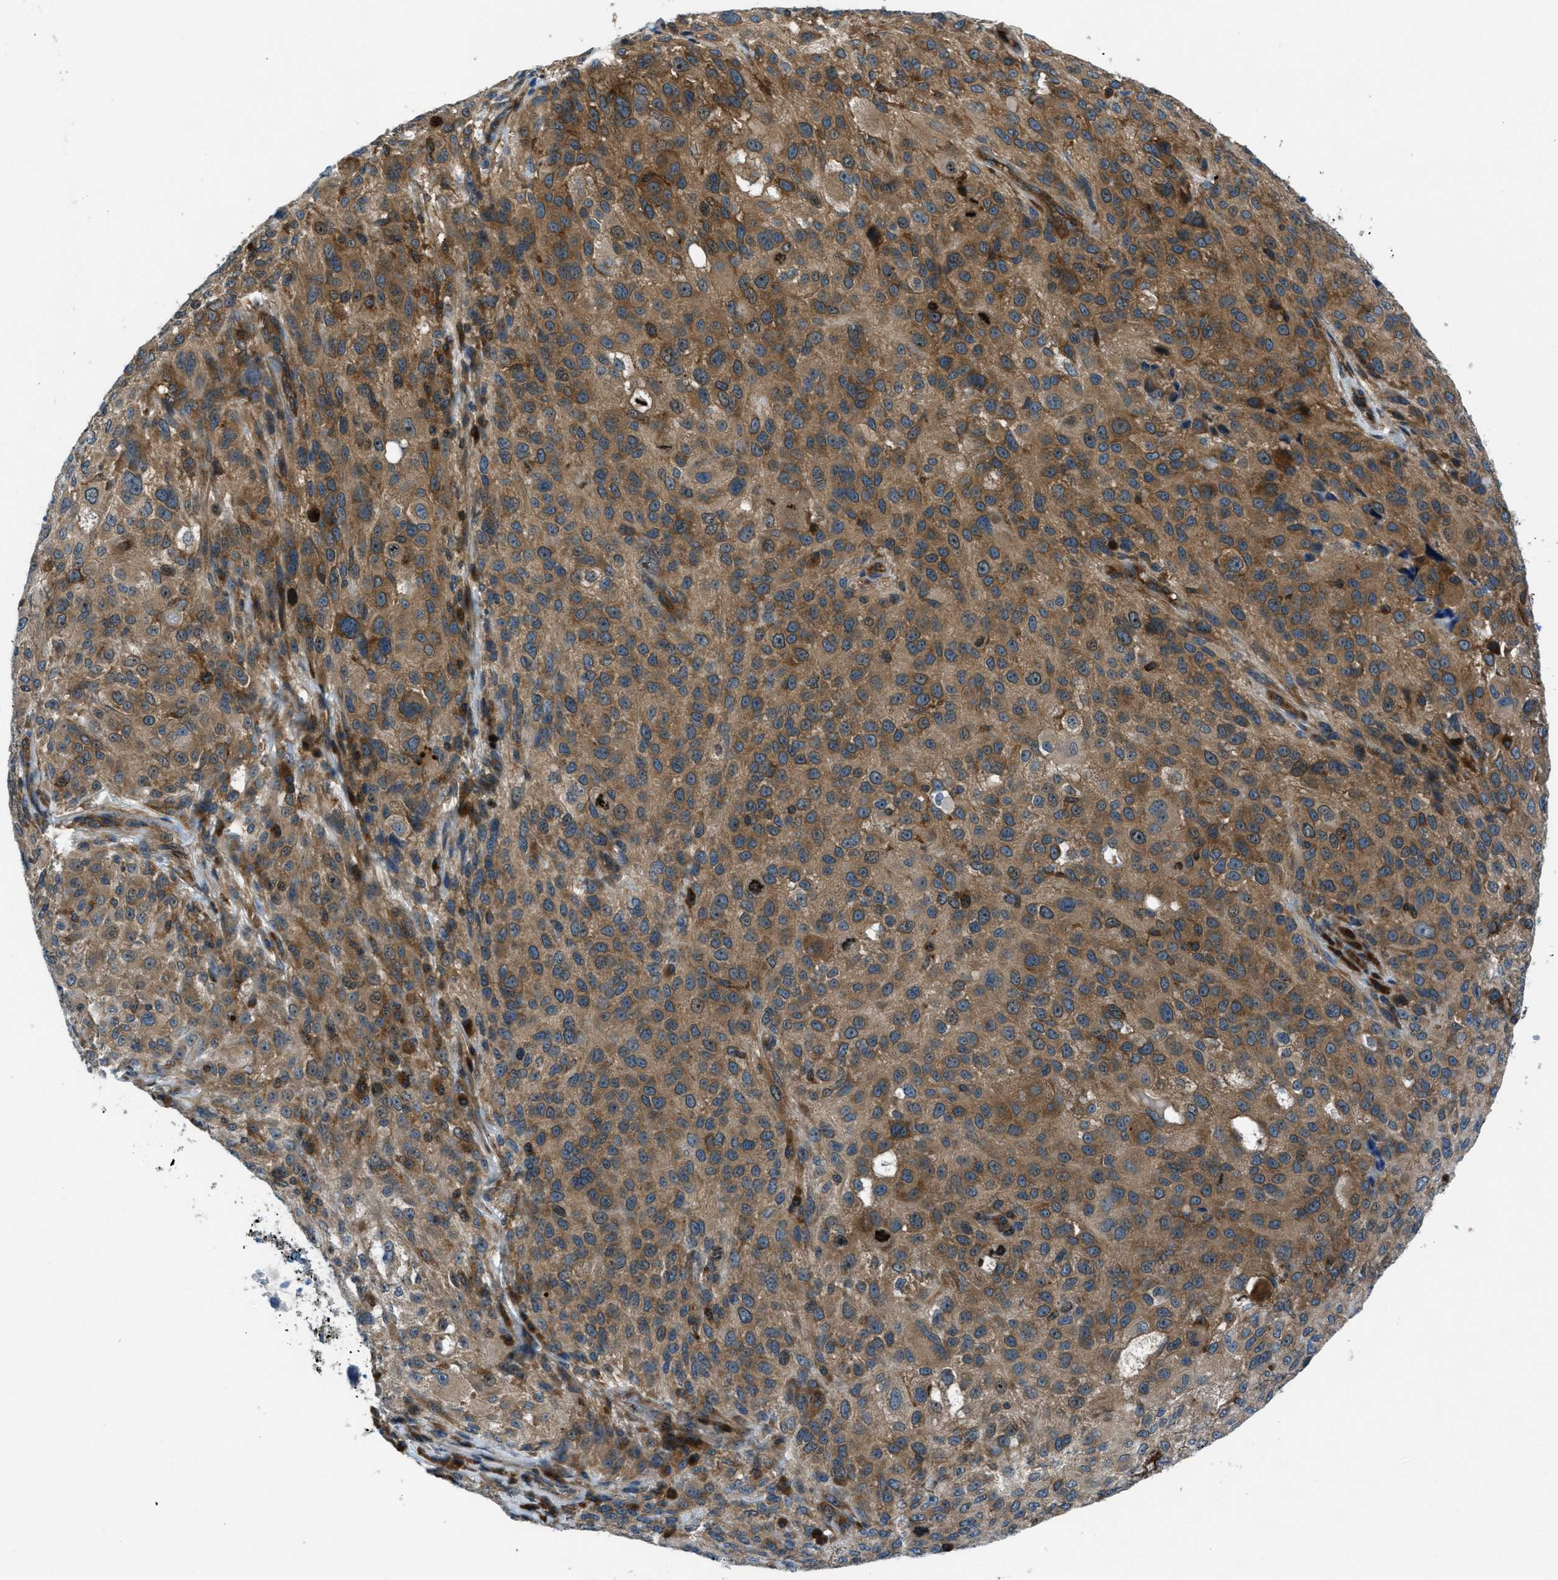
{"staining": {"intensity": "moderate", "quantity": ">75%", "location": "cytoplasmic/membranous"}, "tissue": "melanoma", "cell_type": "Tumor cells", "image_type": "cancer", "snomed": [{"axis": "morphology", "description": "Necrosis, NOS"}, {"axis": "morphology", "description": "Malignant melanoma, NOS"}, {"axis": "topography", "description": "Skin"}], "caption": "Immunohistochemistry (IHC) image of human malignant melanoma stained for a protein (brown), which shows medium levels of moderate cytoplasmic/membranous expression in approximately >75% of tumor cells.", "gene": "ARFGAP2", "patient": {"sex": "female", "age": 87}}